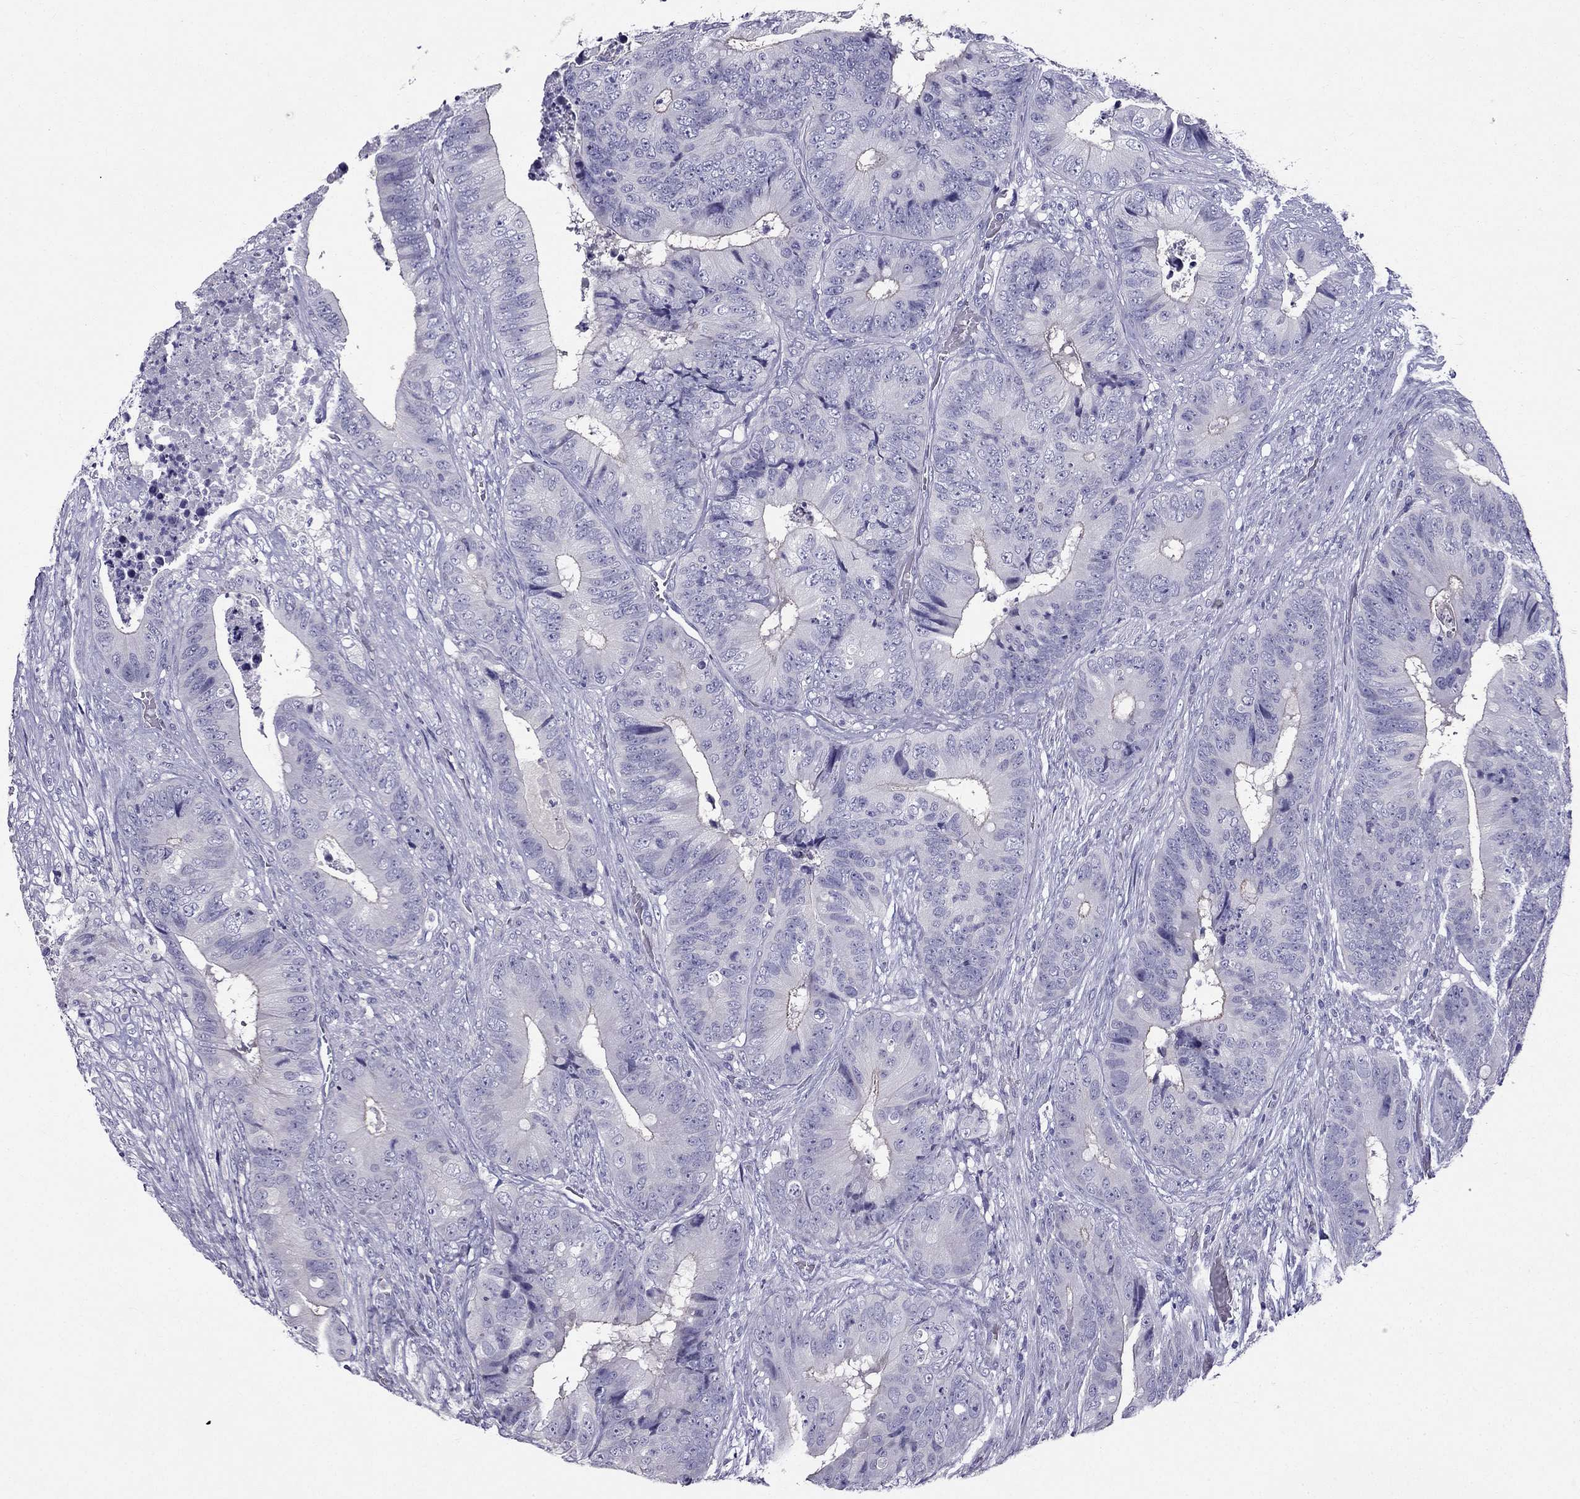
{"staining": {"intensity": "negative", "quantity": "none", "location": "none"}, "tissue": "colorectal cancer", "cell_type": "Tumor cells", "image_type": "cancer", "snomed": [{"axis": "morphology", "description": "Adenocarcinoma, NOS"}, {"axis": "topography", "description": "Colon"}], "caption": "Tumor cells are negative for protein expression in human colorectal cancer (adenocarcinoma).", "gene": "ZNF541", "patient": {"sex": "male", "age": 84}}